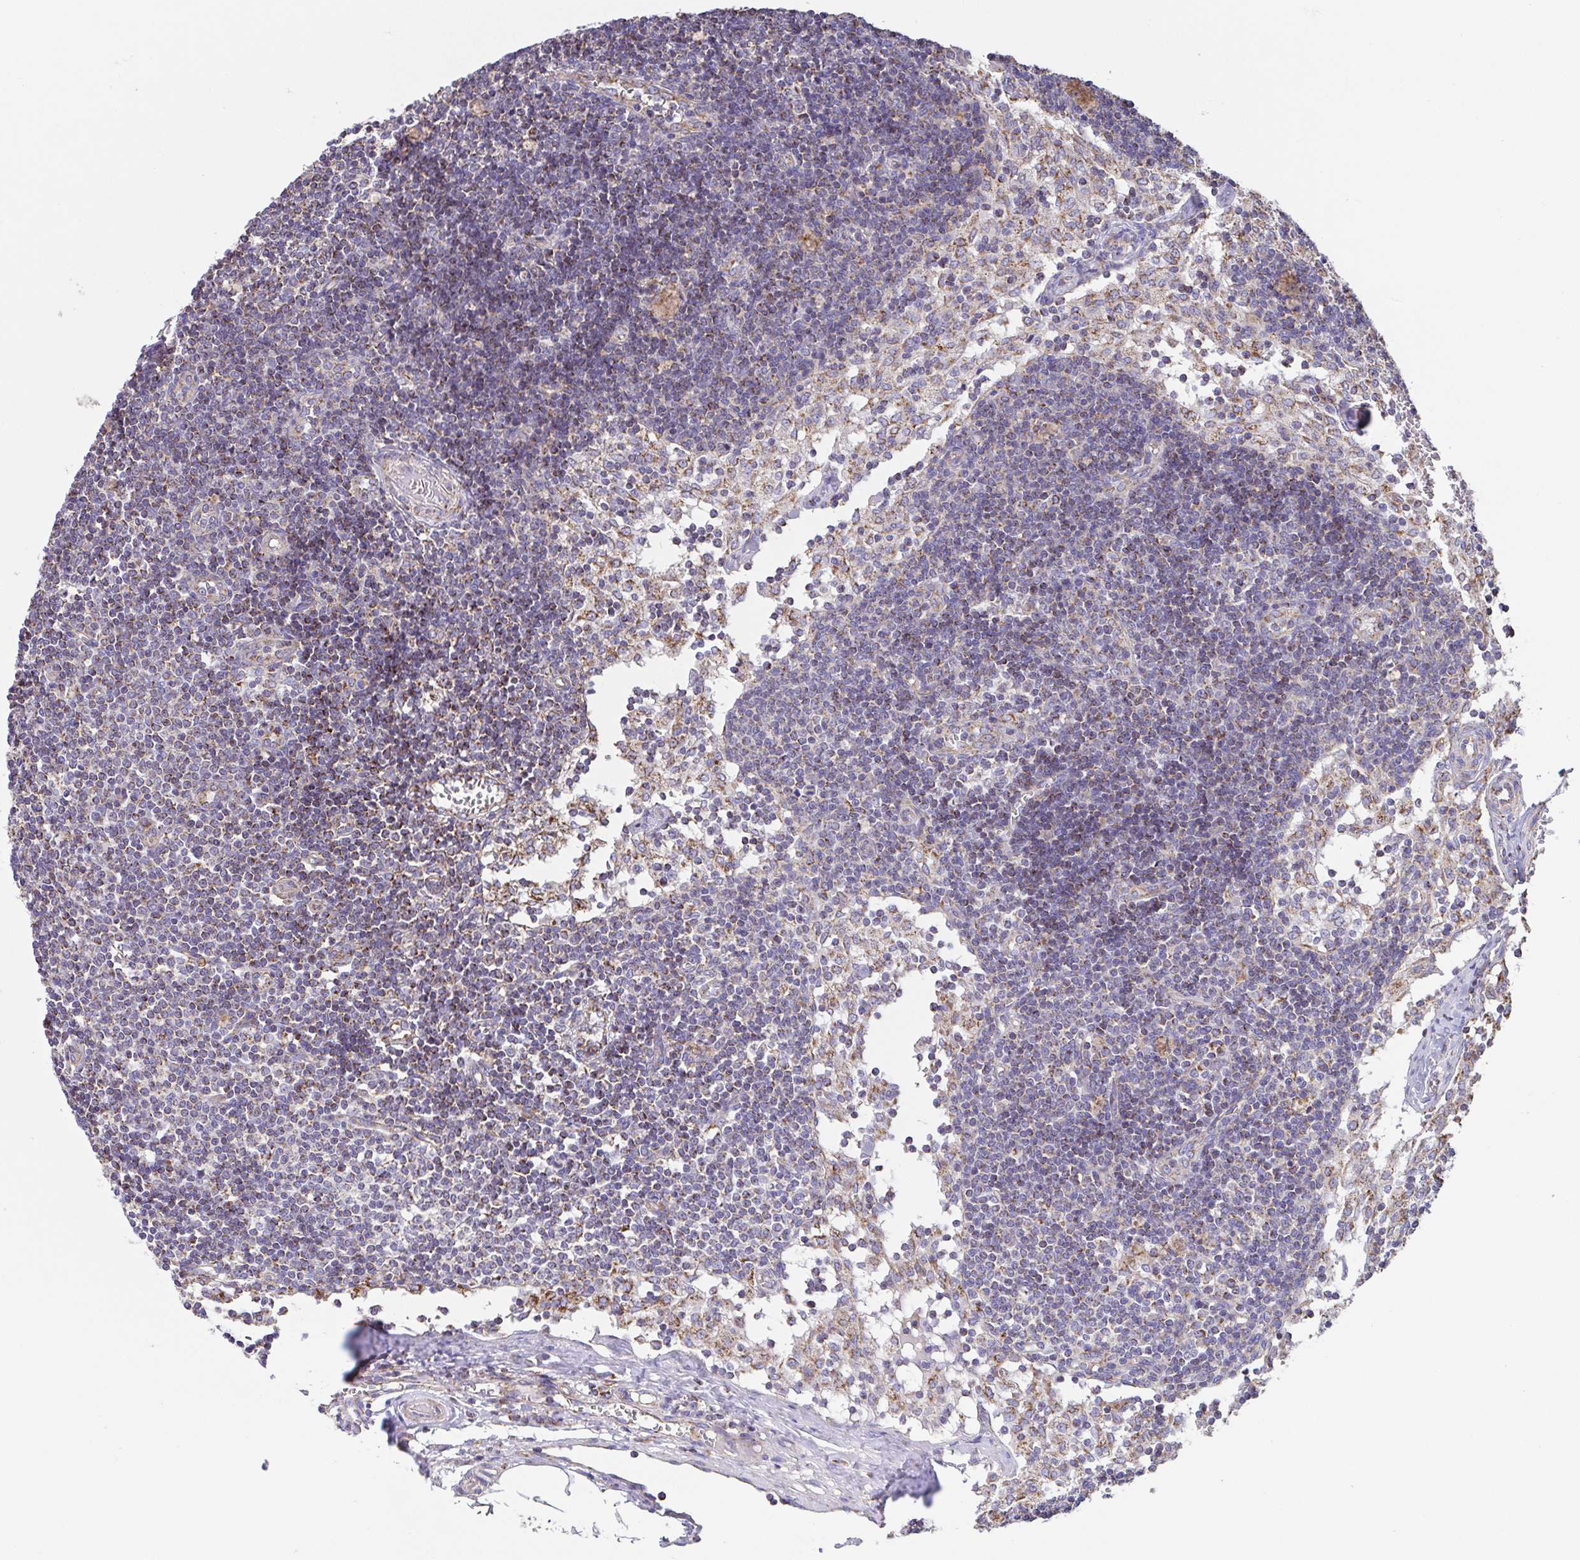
{"staining": {"intensity": "weak", "quantity": "<25%", "location": "cytoplasmic/membranous"}, "tissue": "lymph node", "cell_type": "Non-germinal center cells", "image_type": "normal", "snomed": [{"axis": "morphology", "description": "Normal tissue, NOS"}, {"axis": "topography", "description": "Lymph node"}], "caption": "Immunohistochemistry (IHC) histopathology image of normal lymph node: lymph node stained with DAB (3,3'-diaminobenzidine) displays no significant protein expression in non-germinal center cells.", "gene": "GINM1", "patient": {"sex": "female", "age": 31}}